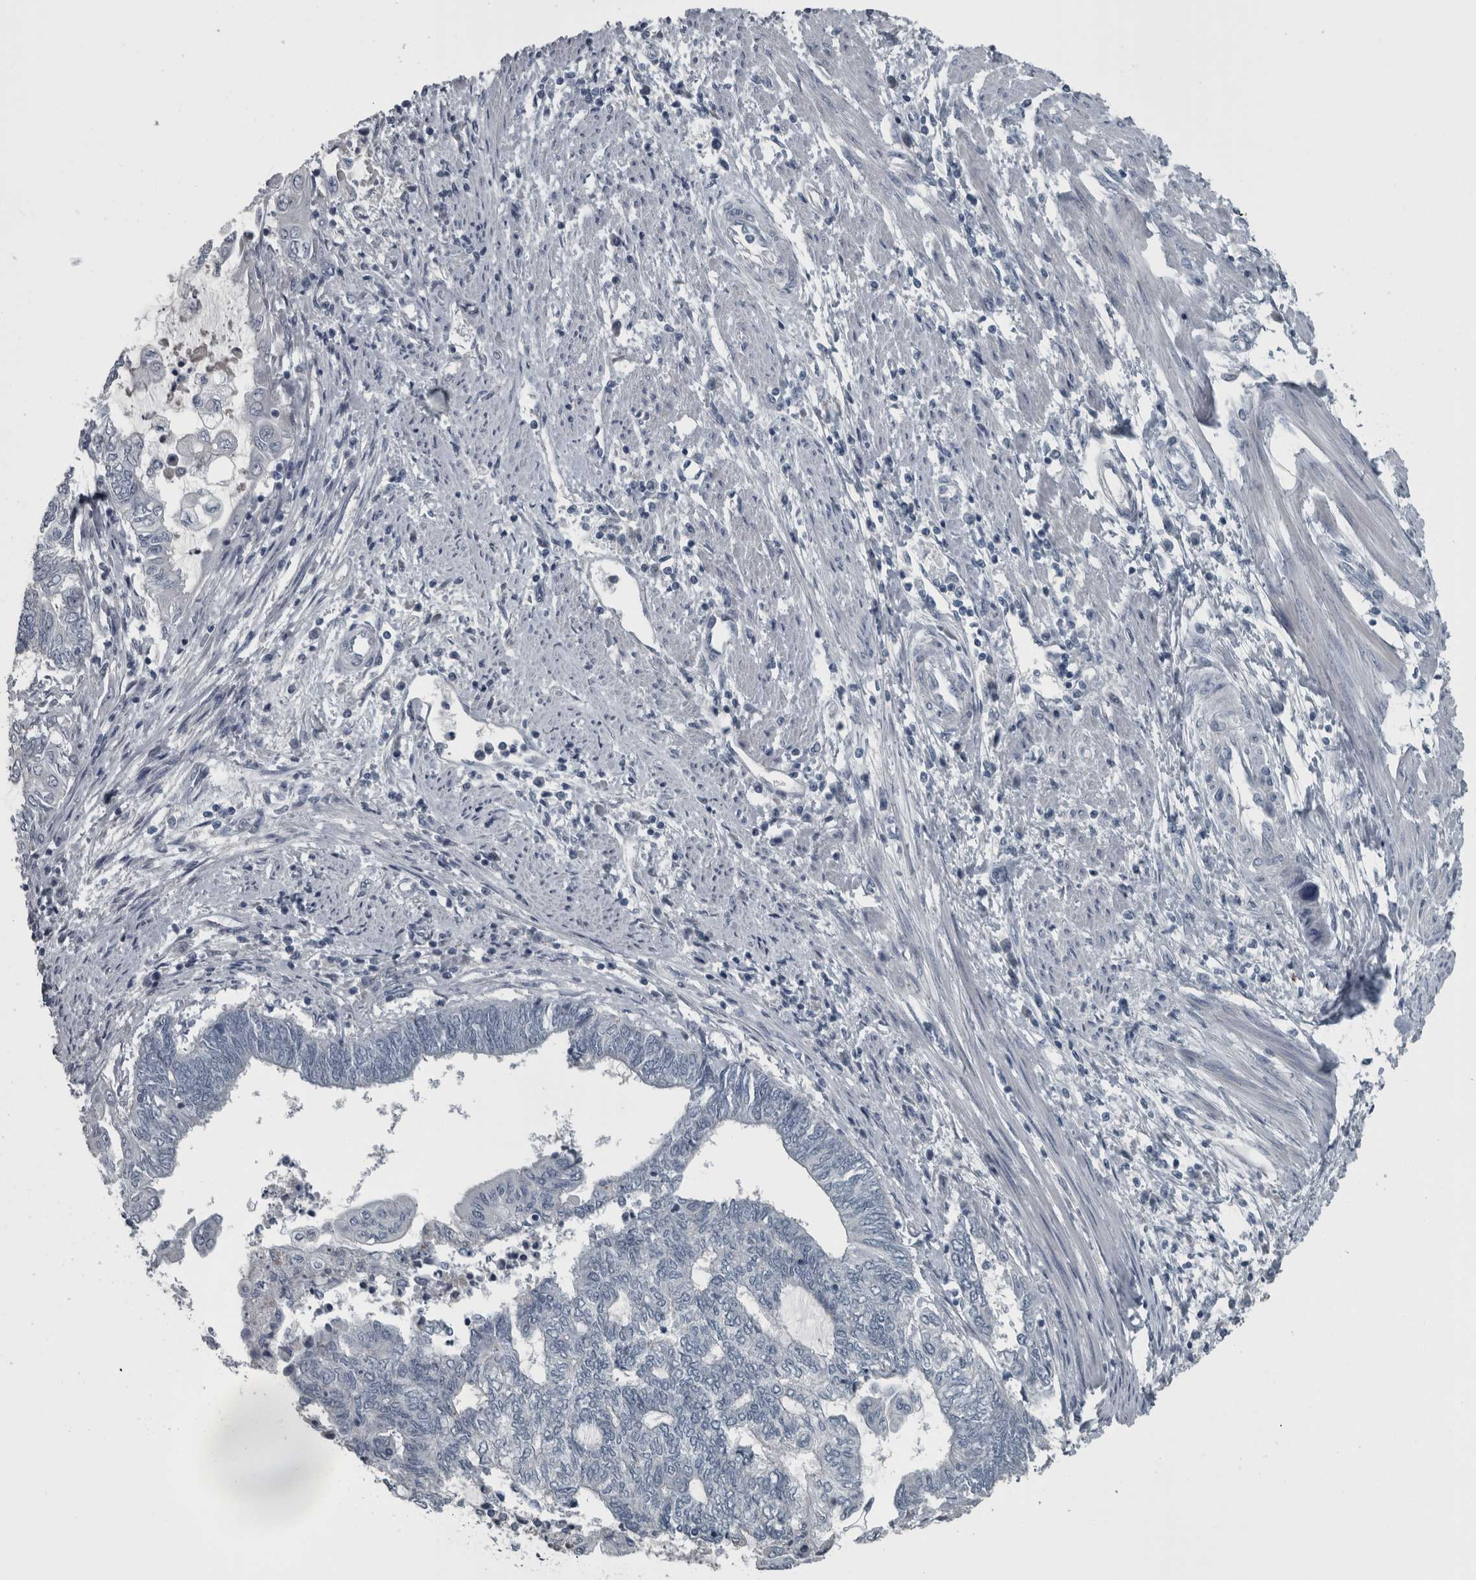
{"staining": {"intensity": "negative", "quantity": "none", "location": "none"}, "tissue": "endometrial cancer", "cell_type": "Tumor cells", "image_type": "cancer", "snomed": [{"axis": "morphology", "description": "Adenocarcinoma, NOS"}, {"axis": "topography", "description": "Uterus"}, {"axis": "topography", "description": "Endometrium"}], "caption": "The photomicrograph reveals no significant staining in tumor cells of endometrial cancer.", "gene": "KRT20", "patient": {"sex": "female", "age": 70}}